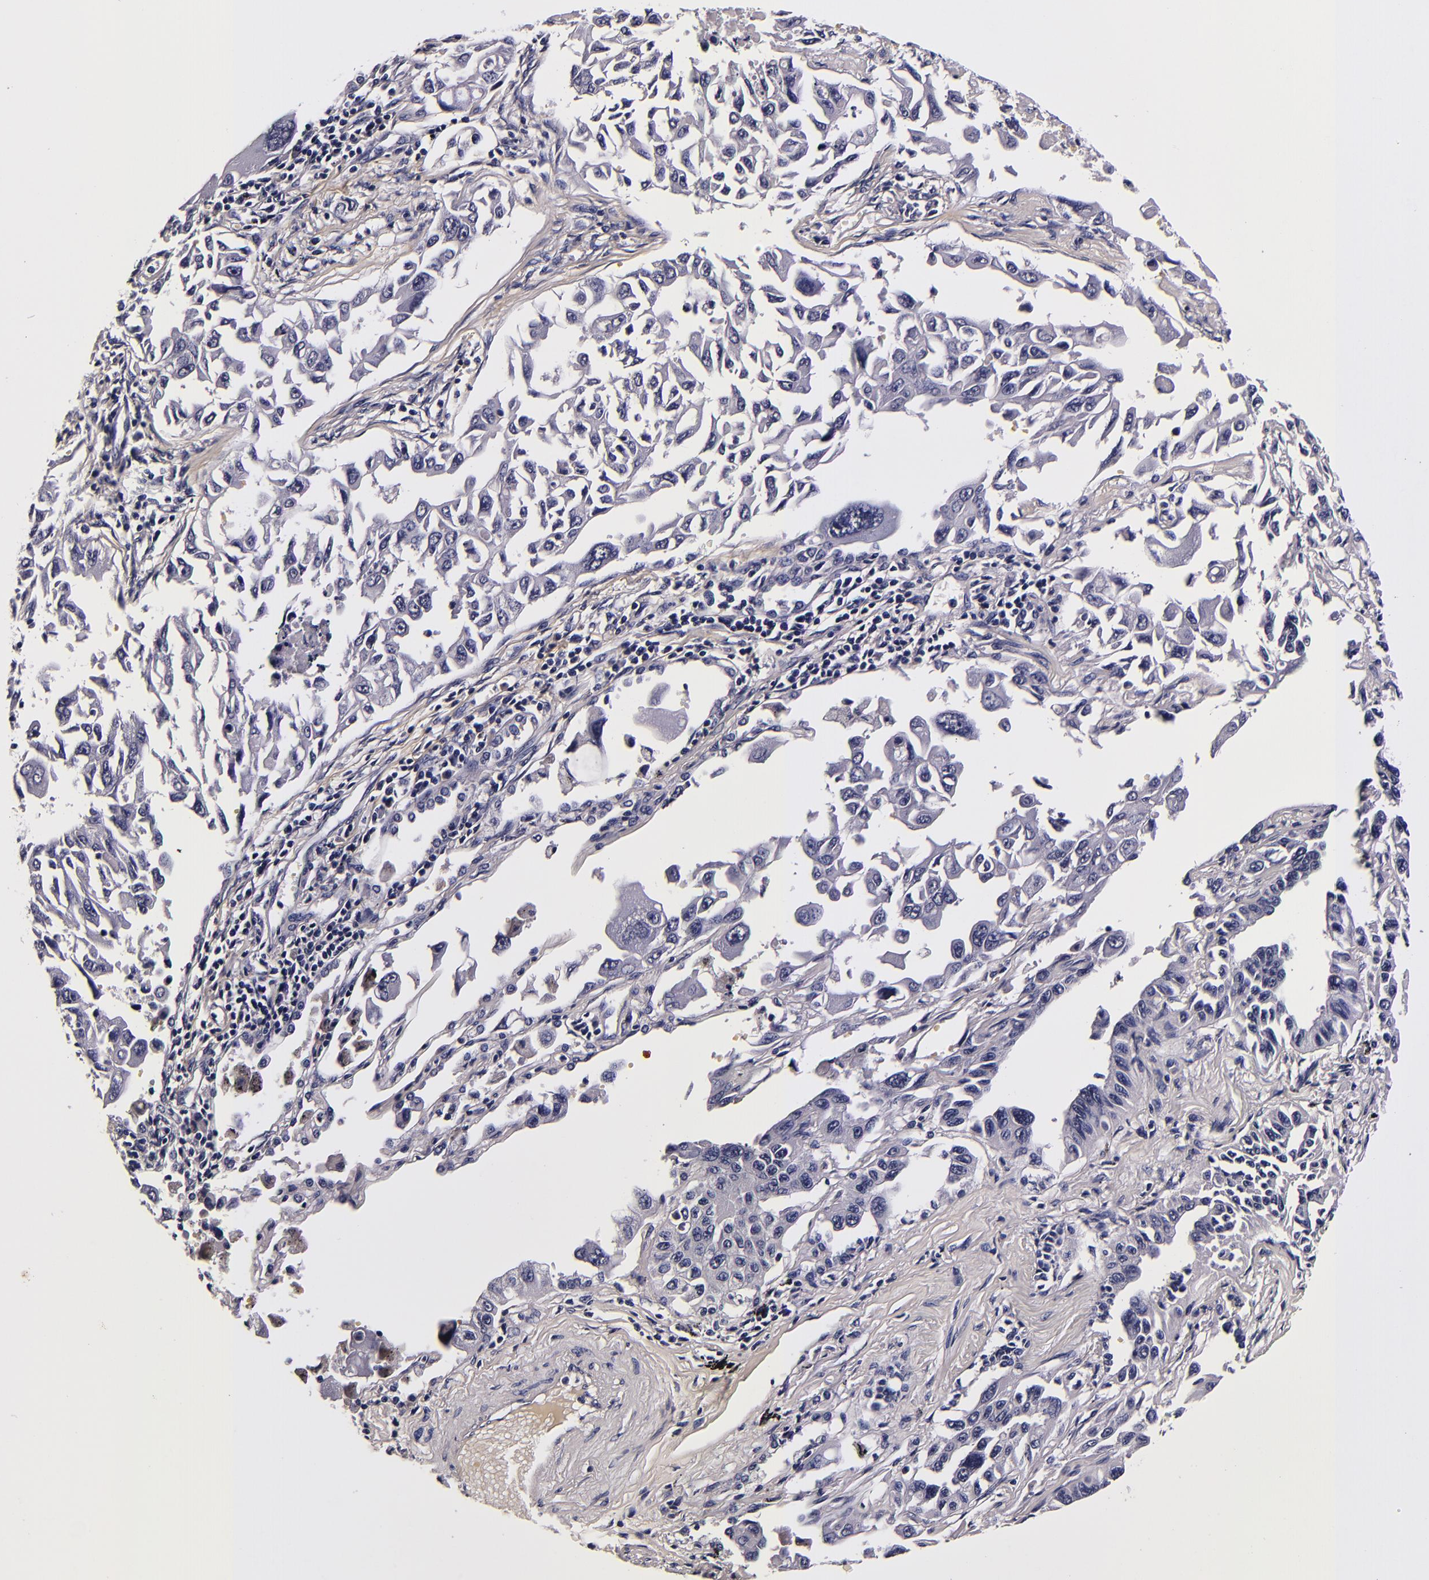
{"staining": {"intensity": "negative", "quantity": "none", "location": "none"}, "tissue": "lung cancer", "cell_type": "Tumor cells", "image_type": "cancer", "snomed": [{"axis": "morphology", "description": "Adenocarcinoma, NOS"}, {"axis": "topography", "description": "Lung"}], "caption": "A micrograph of human lung adenocarcinoma is negative for staining in tumor cells.", "gene": "FBN1", "patient": {"sex": "male", "age": 64}}